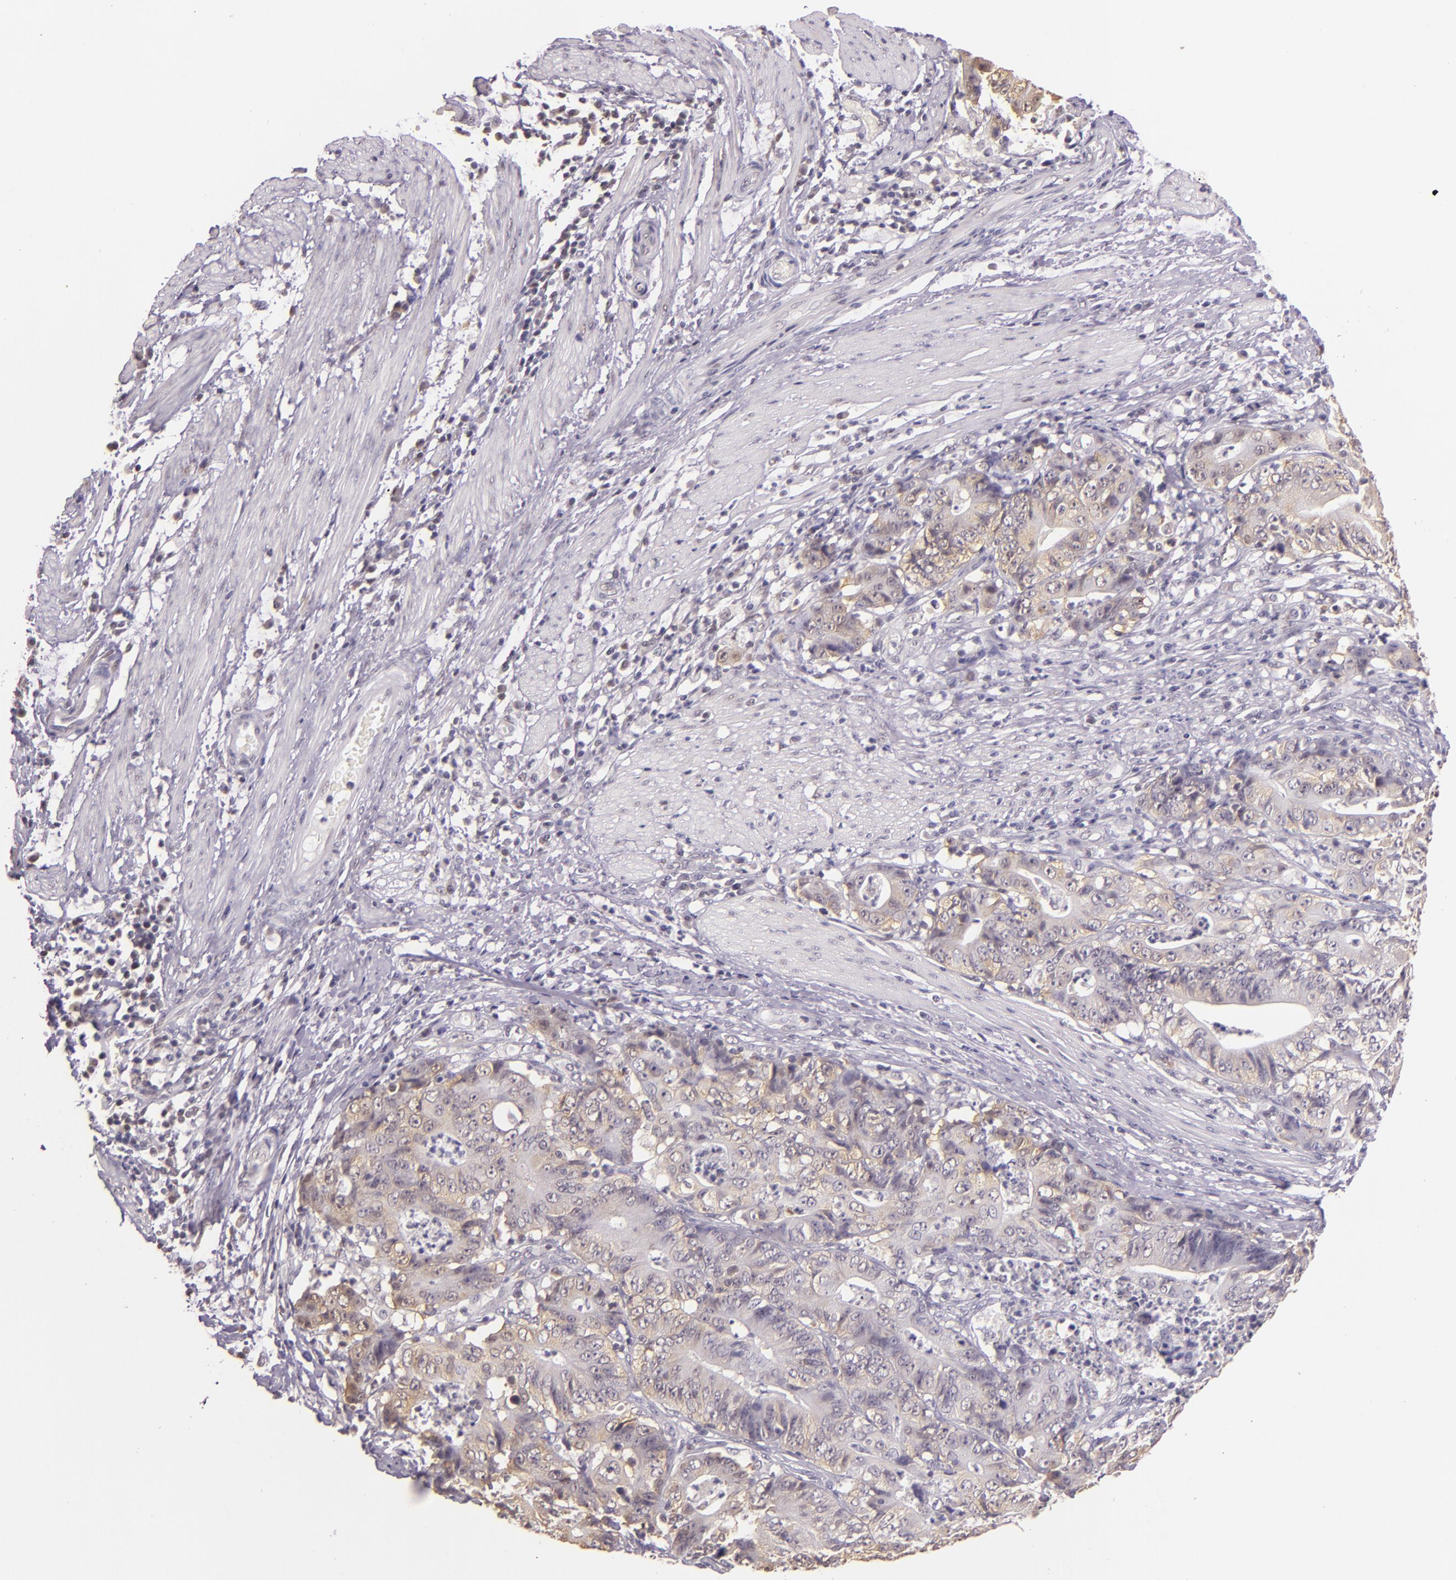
{"staining": {"intensity": "weak", "quantity": "25%-75%", "location": "cytoplasmic/membranous"}, "tissue": "stomach cancer", "cell_type": "Tumor cells", "image_type": "cancer", "snomed": [{"axis": "morphology", "description": "Adenocarcinoma, NOS"}, {"axis": "topography", "description": "Stomach, lower"}], "caption": "There is low levels of weak cytoplasmic/membranous staining in tumor cells of stomach adenocarcinoma, as demonstrated by immunohistochemical staining (brown color).", "gene": "HSPA8", "patient": {"sex": "female", "age": 86}}